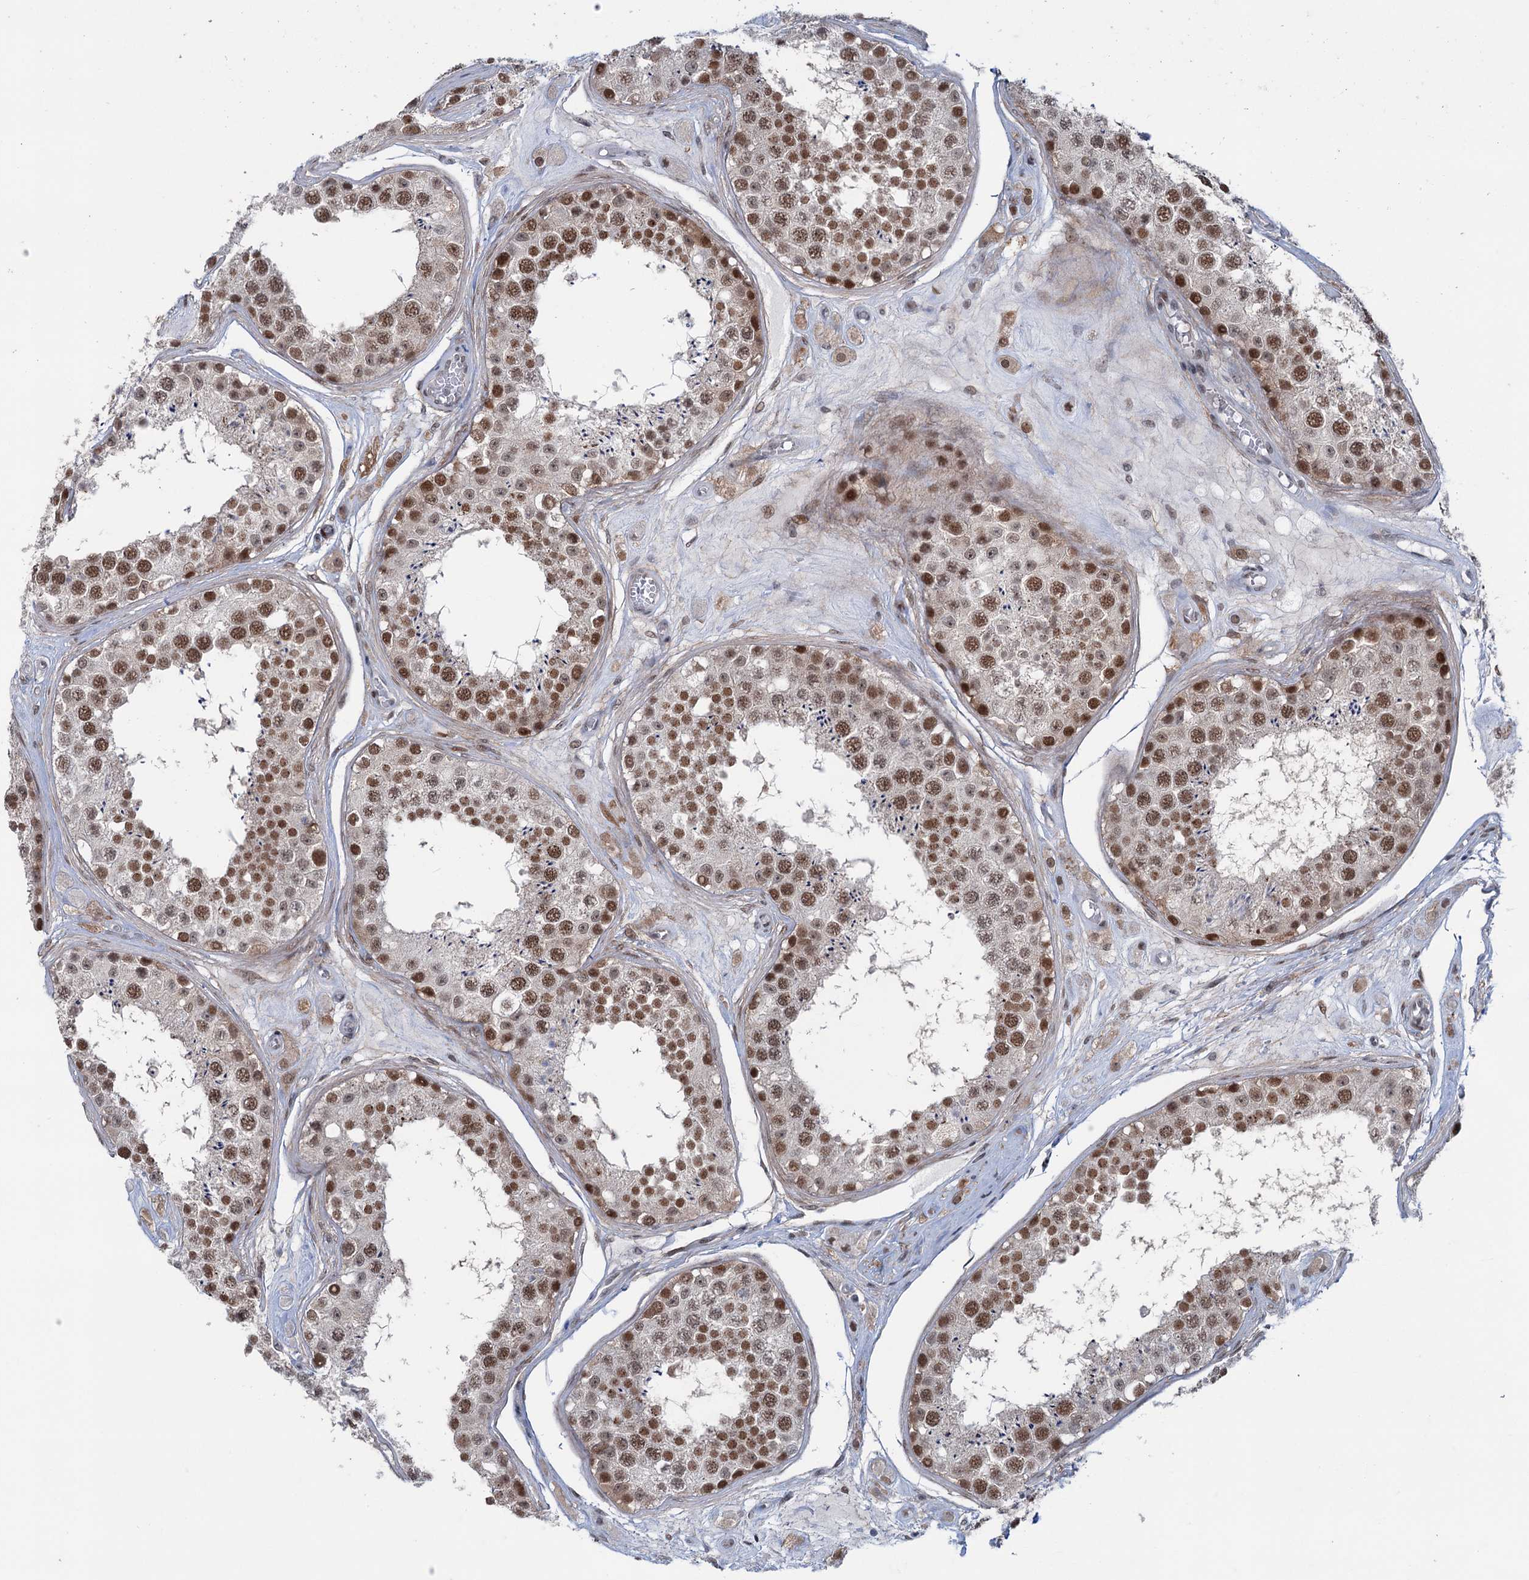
{"staining": {"intensity": "moderate", "quantity": ">75%", "location": "nuclear"}, "tissue": "testis", "cell_type": "Cells in seminiferous ducts", "image_type": "normal", "snomed": [{"axis": "morphology", "description": "Normal tissue, NOS"}, {"axis": "topography", "description": "Testis"}], "caption": "A brown stain shows moderate nuclear expression of a protein in cells in seminiferous ducts of benign testis. The protein of interest is stained brown, and the nuclei are stained in blue (DAB IHC with brightfield microscopy, high magnification).", "gene": "FAM53A", "patient": {"sex": "male", "age": 25}}